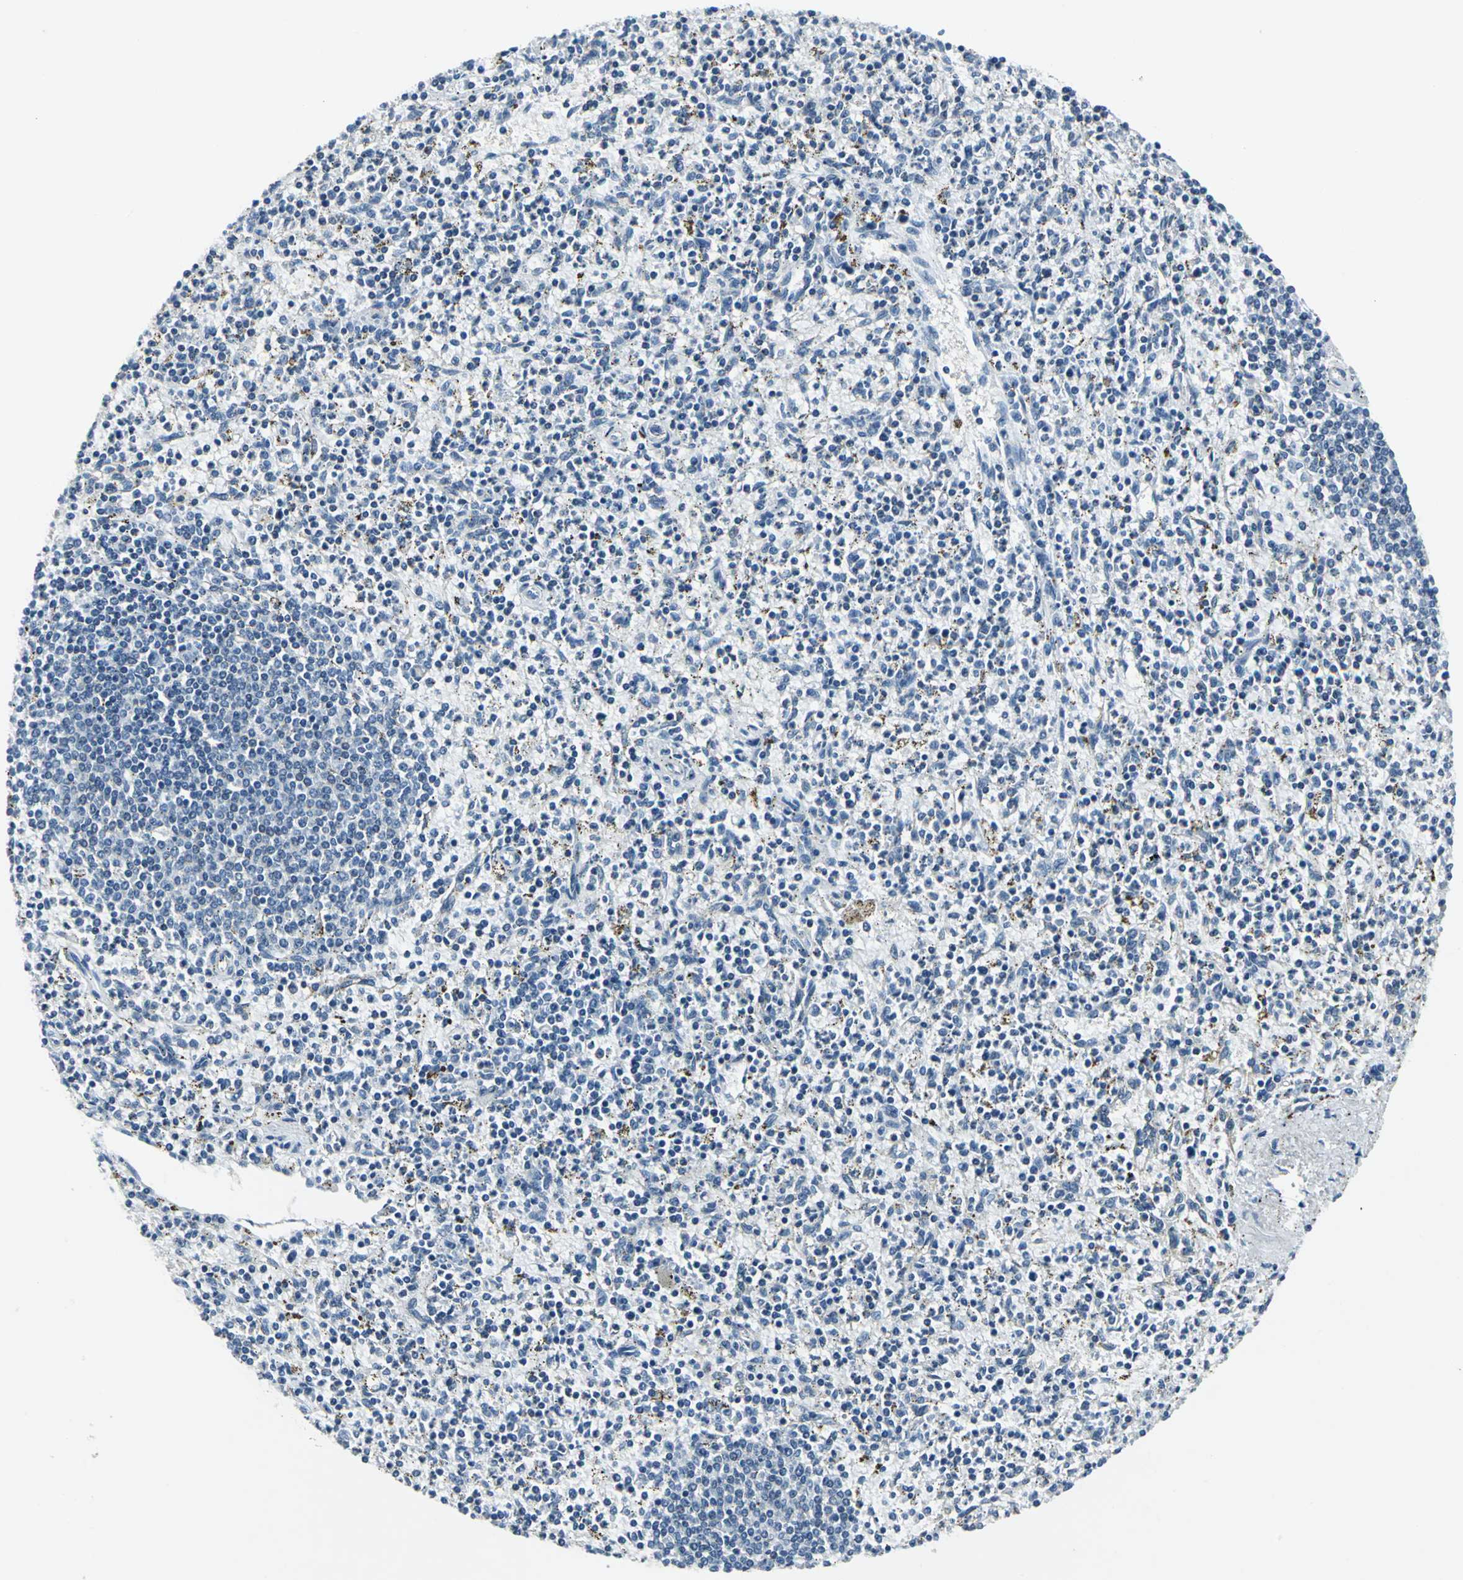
{"staining": {"intensity": "negative", "quantity": "none", "location": "none"}, "tissue": "spleen", "cell_type": "Cells in red pulp", "image_type": "normal", "snomed": [{"axis": "morphology", "description": "Normal tissue, NOS"}, {"axis": "topography", "description": "Spleen"}], "caption": "Histopathology image shows no significant protein staining in cells in red pulp of unremarkable spleen. (DAB (3,3'-diaminobenzidine) IHC with hematoxylin counter stain).", "gene": "IQGAP2", "patient": {"sex": "male", "age": 72}}